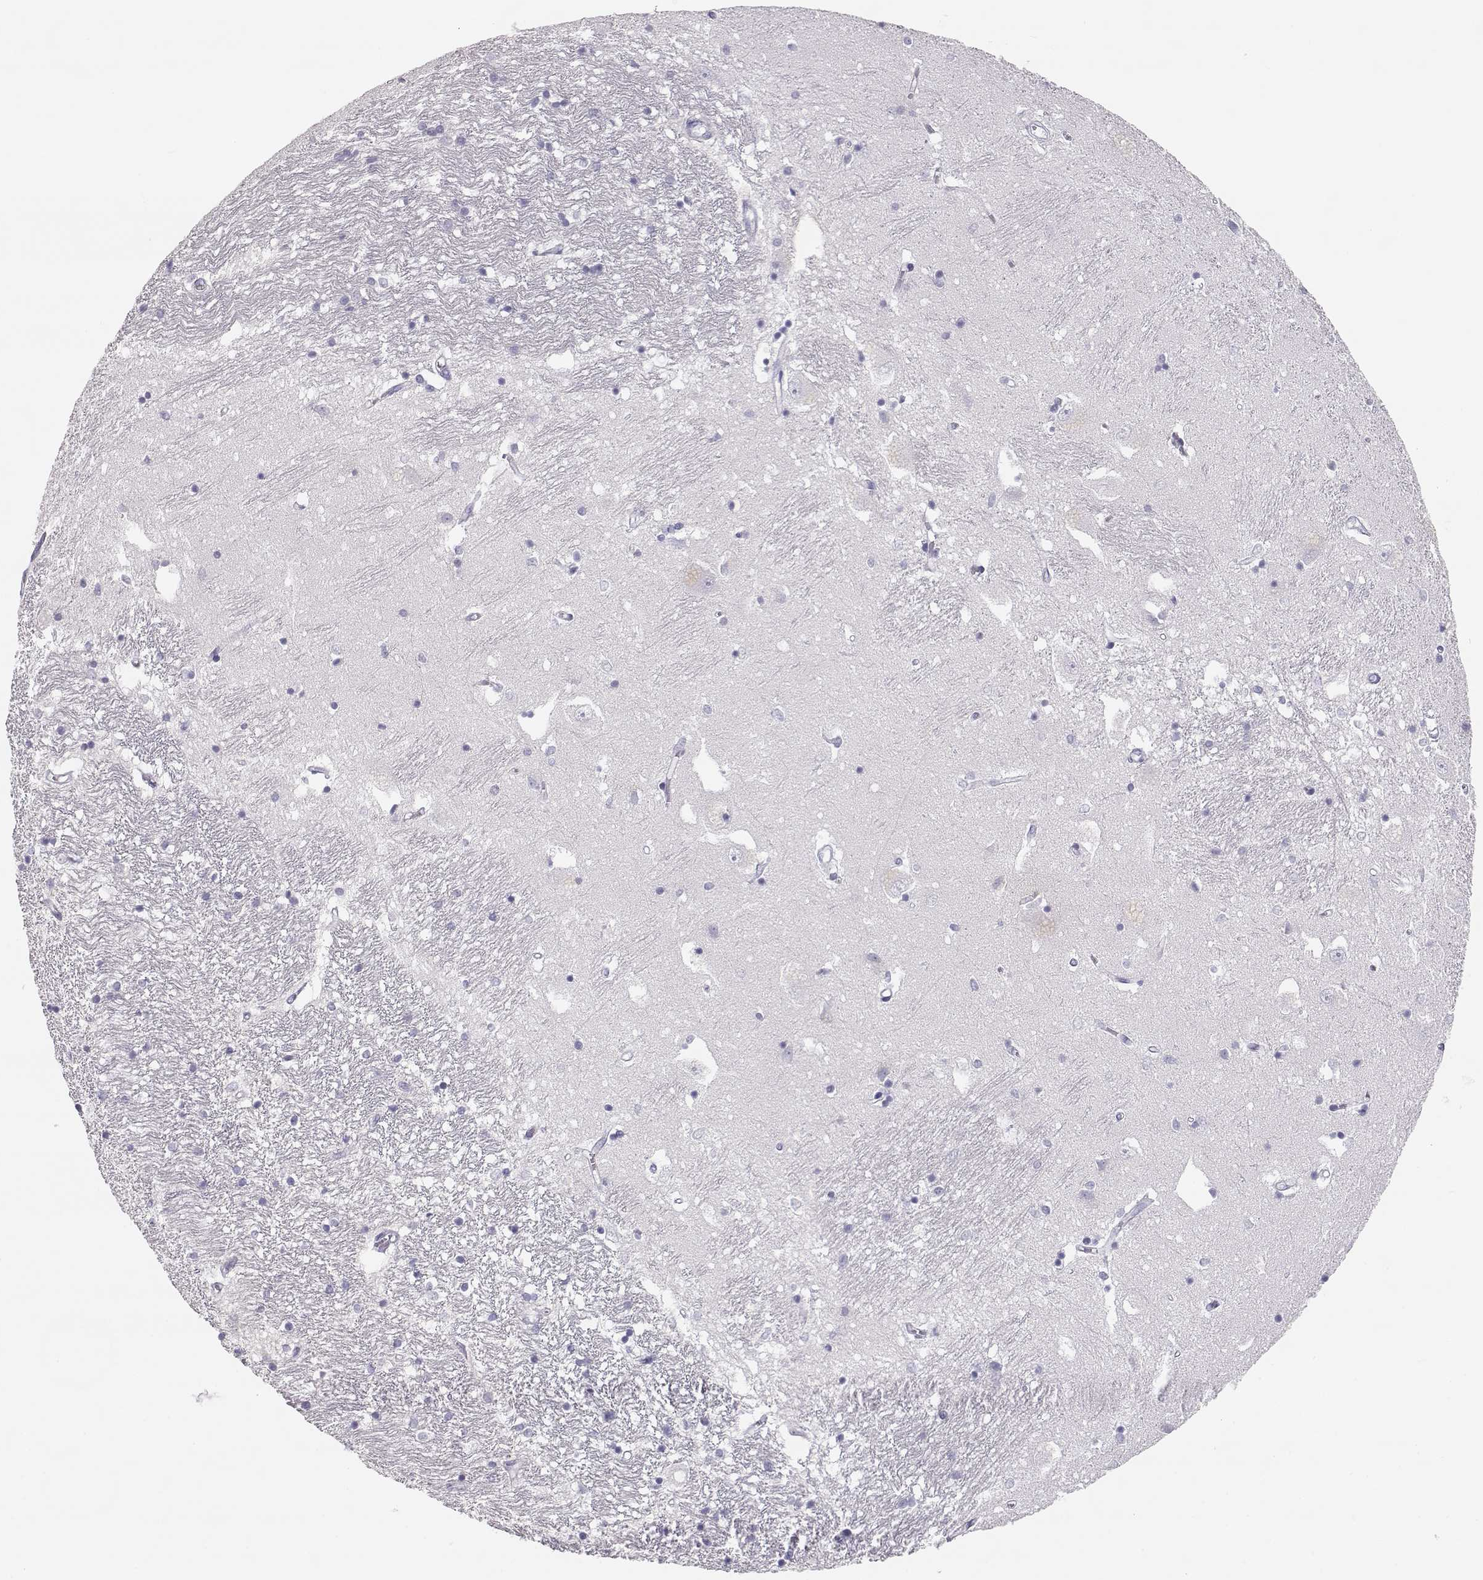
{"staining": {"intensity": "negative", "quantity": "none", "location": "none"}, "tissue": "caudate", "cell_type": "Glial cells", "image_type": "normal", "snomed": [{"axis": "morphology", "description": "Normal tissue, NOS"}, {"axis": "topography", "description": "Lateral ventricle wall"}], "caption": "DAB (3,3'-diaminobenzidine) immunohistochemical staining of unremarkable caudate demonstrates no significant expression in glial cells.", "gene": "LEPR", "patient": {"sex": "female", "age": 71}}